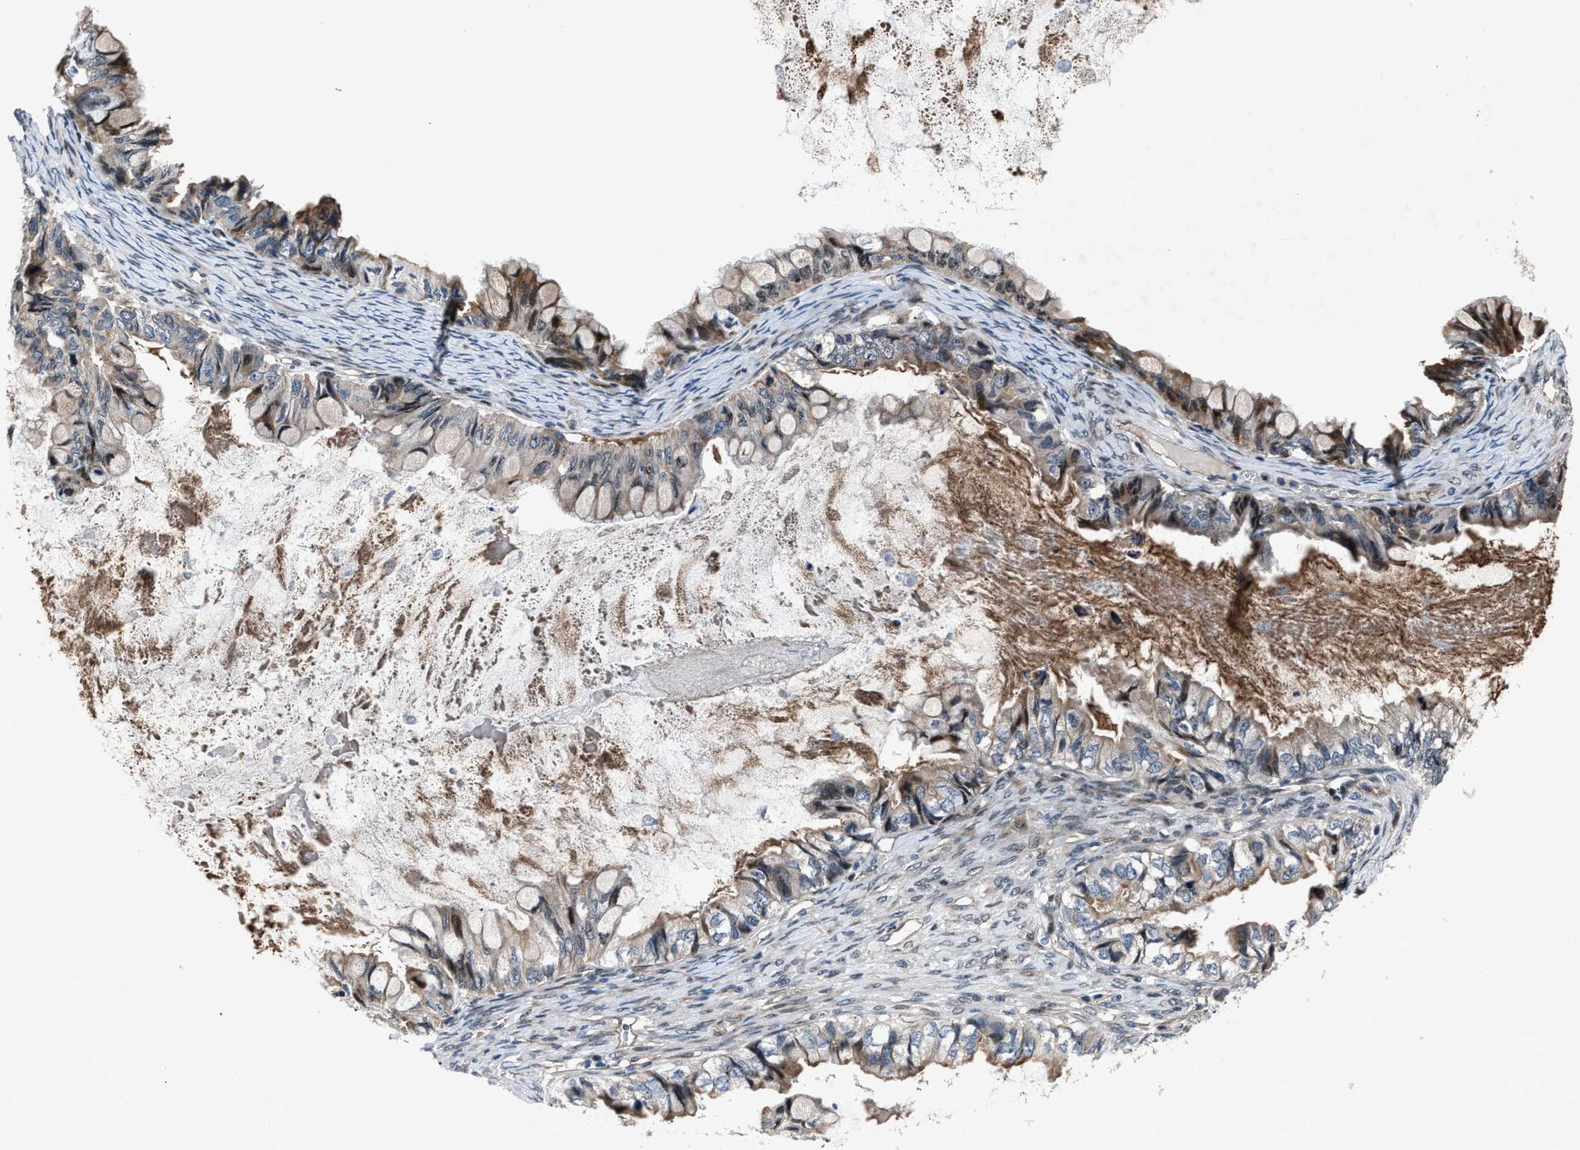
{"staining": {"intensity": "moderate", "quantity": "<25%", "location": "cytoplasmic/membranous"}, "tissue": "ovarian cancer", "cell_type": "Tumor cells", "image_type": "cancer", "snomed": [{"axis": "morphology", "description": "Cystadenocarcinoma, mucinous, NOS"}, {"axis": "topography", "description": "Ovary"}], "caption": "Mucinous cystadenocarcinoma (ovarian) stained with immunohistochemistry displays moderate cytoplasmic/membranous staining in about <25% of tumor cells.", "gene": "DYNC2I1", "patient": {"sex": "female", "age": 80}}